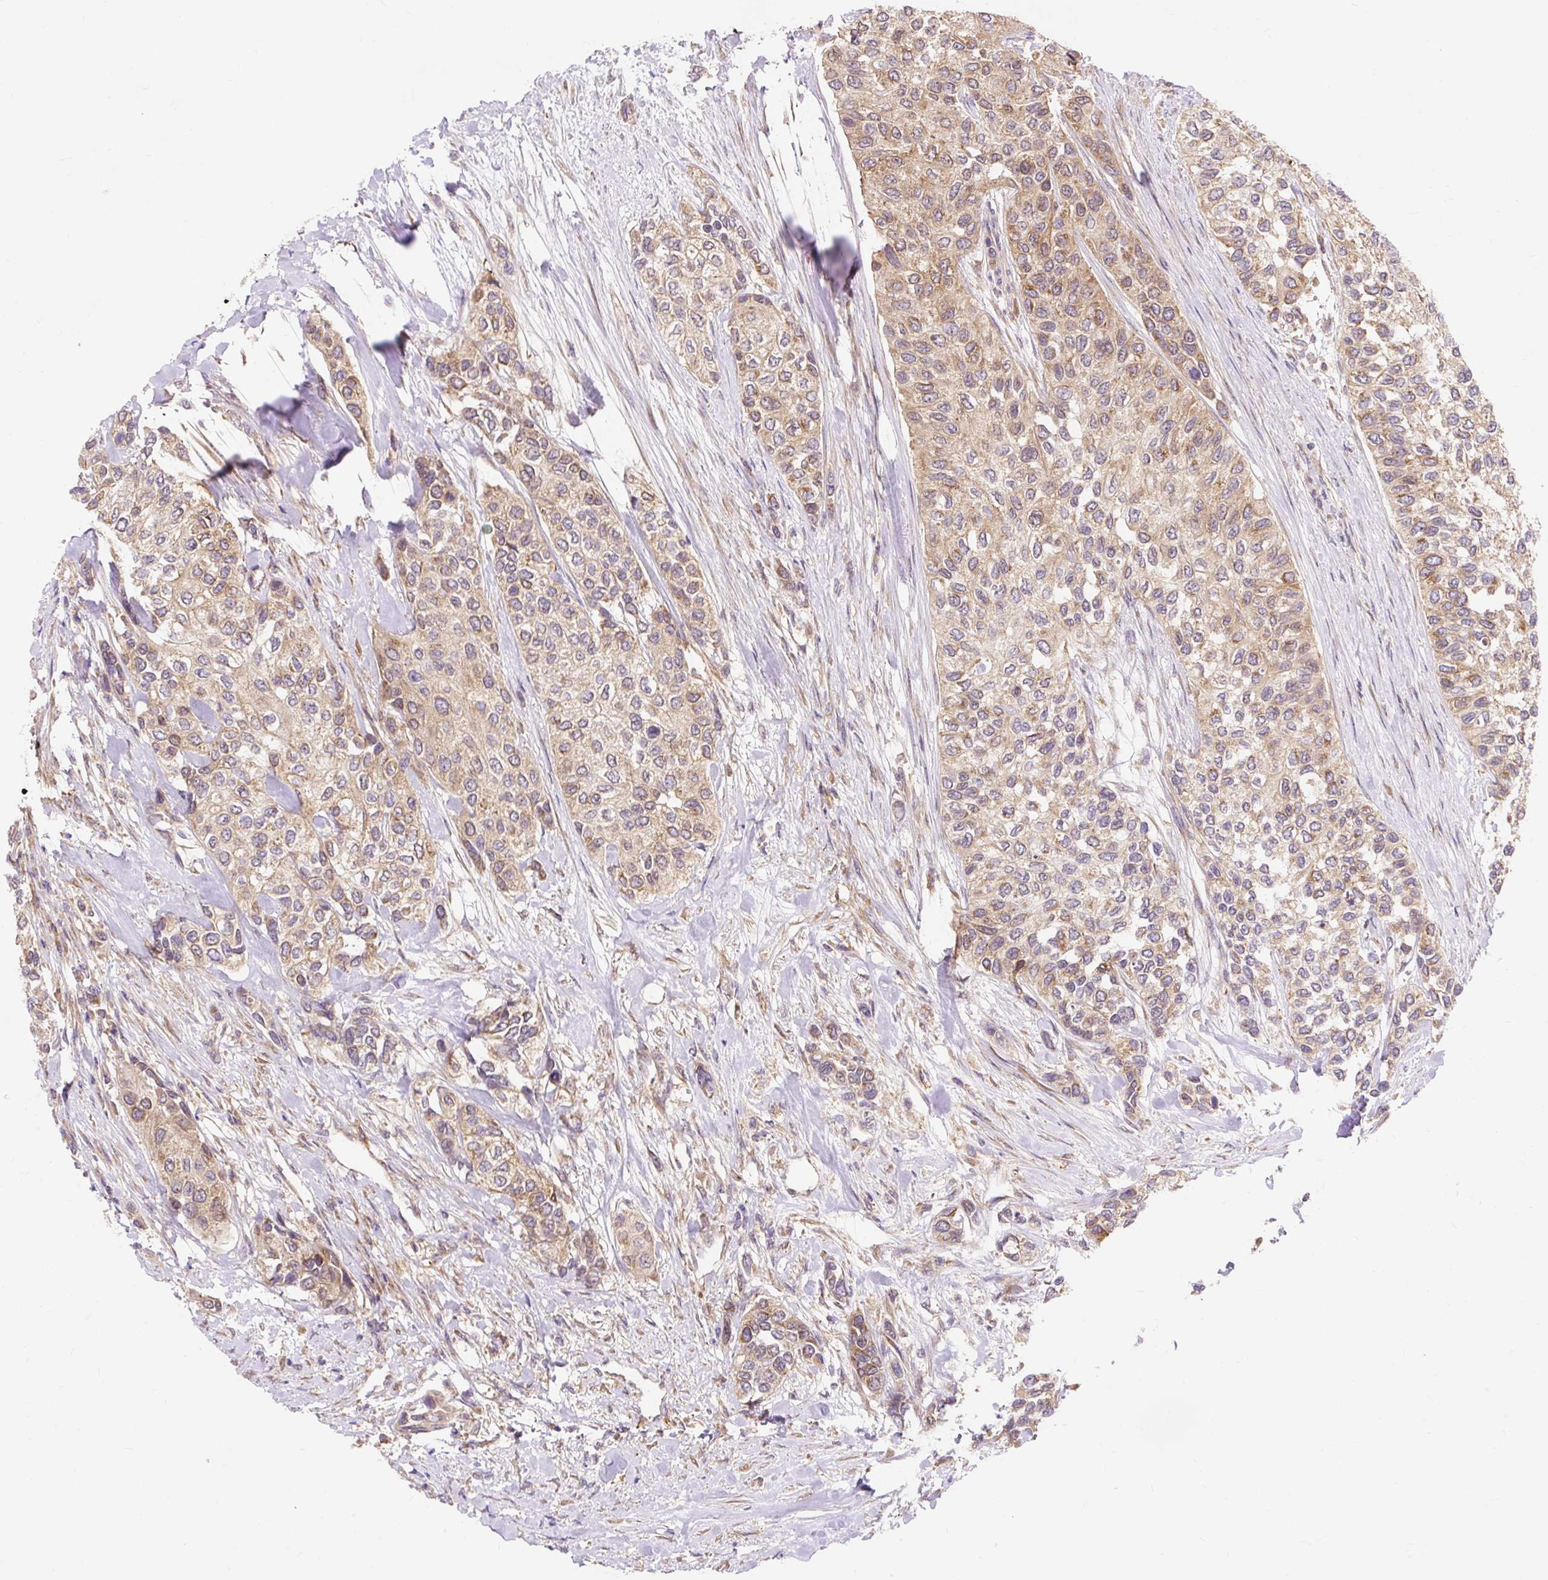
{"staining": {"intensity": "moderate", "quantity": "25%-75%", "location": "cytoplasmic/membranous"}, "tissue": "urothelial cancer", "cell_type": "Tumor cells", "image_type": "cancer", "snomed": [{"axis": "morphology", "description": "Normal tissue, NOS"}, {"axis": "morphology", "description": "Urothelial carcinoma, High grade"}, {"axis": "topography", "description": "Vascular tissue"}, {"axis": "topography", "description": "Urinary bladder"}], "caption": "A micrograph showing moderate cytoplasmic/membranous staining in about 25%-75% of tumor cells in high-grade urothelial carcinoma, as visualized by brown immunohistochemical staining.", "gene": "TRIAP1", "patient": {"sex": "female", "age": 56}}